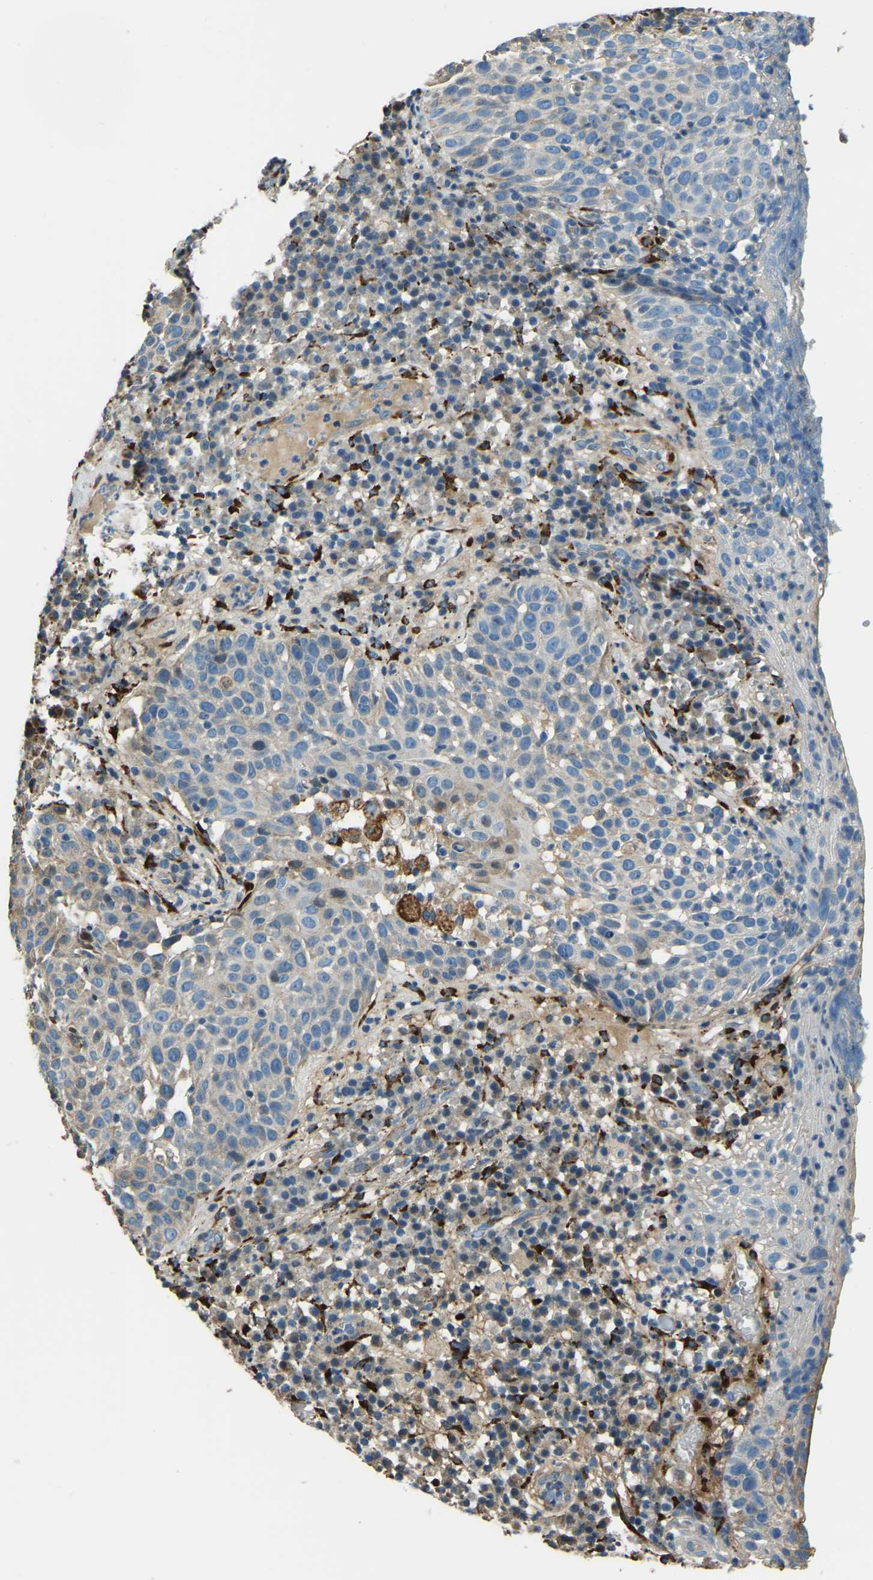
{"staining": {"intensity": "negative", "quantity": "none", "location": "none"}, "tissue": "skin cancer", "cell_type": "Tumor cells", "image_type": "cancer", "snomed": [{"axis": "morphology", "description": "Squamous cell carcinoma in situ, NOS"}, {"axis": "morphology", "description": "Squamous cell carcinoma, NOS"}, {"axis": "topography", "description": "Skin"}], "caption": "Human skin cancer (squamous cell carcinoma) stained for a protein using immunohistochemistry (IHC) exhibits no expression in tumor cells.", "gene": "COL3A1", "patient": {"sex": "male", "age": 93}}